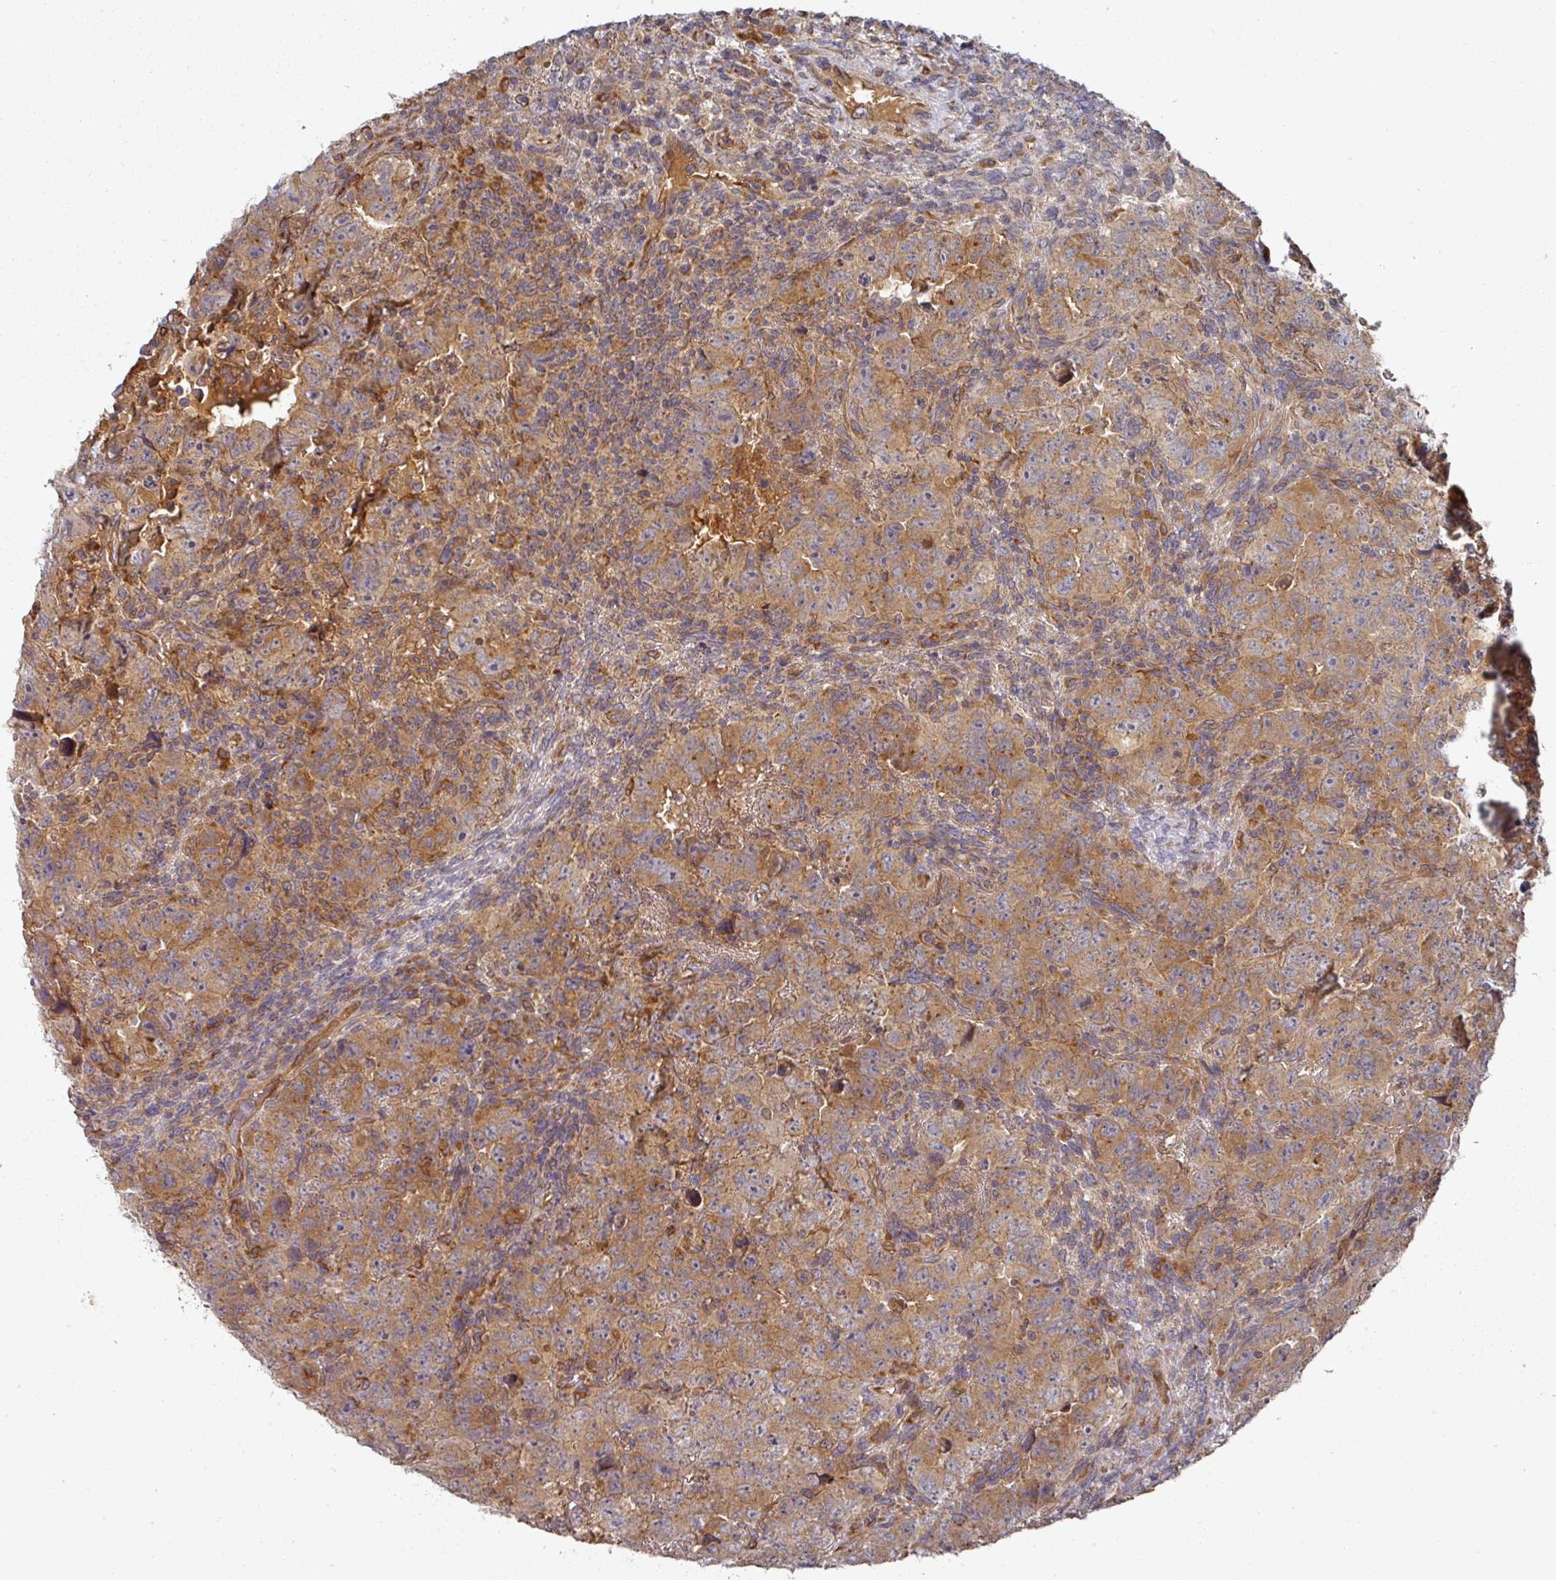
{"staining": {"intensity": "moderate", "quantity": ">75%", "location": "cytoplasmic/membranous"}, "tissue": "testis cancer", "cell_type": "Tumor cells", "image_type": "cancer", "snomed": [{"axis": "morphology", "description": "Carcinoma, Embryonal, NOS"}, {"axis": "topography", "description": "Testis"}], "caption": "The photomicrograph displays immunohistochemical staining of embryonal carcinoma (testis). There is moderate cytoplasmic/membranous positivity is seen in approximately >75% of tumor cells.", "gene": "CEP95", "patient": {"sex": "male", "age": 24}}